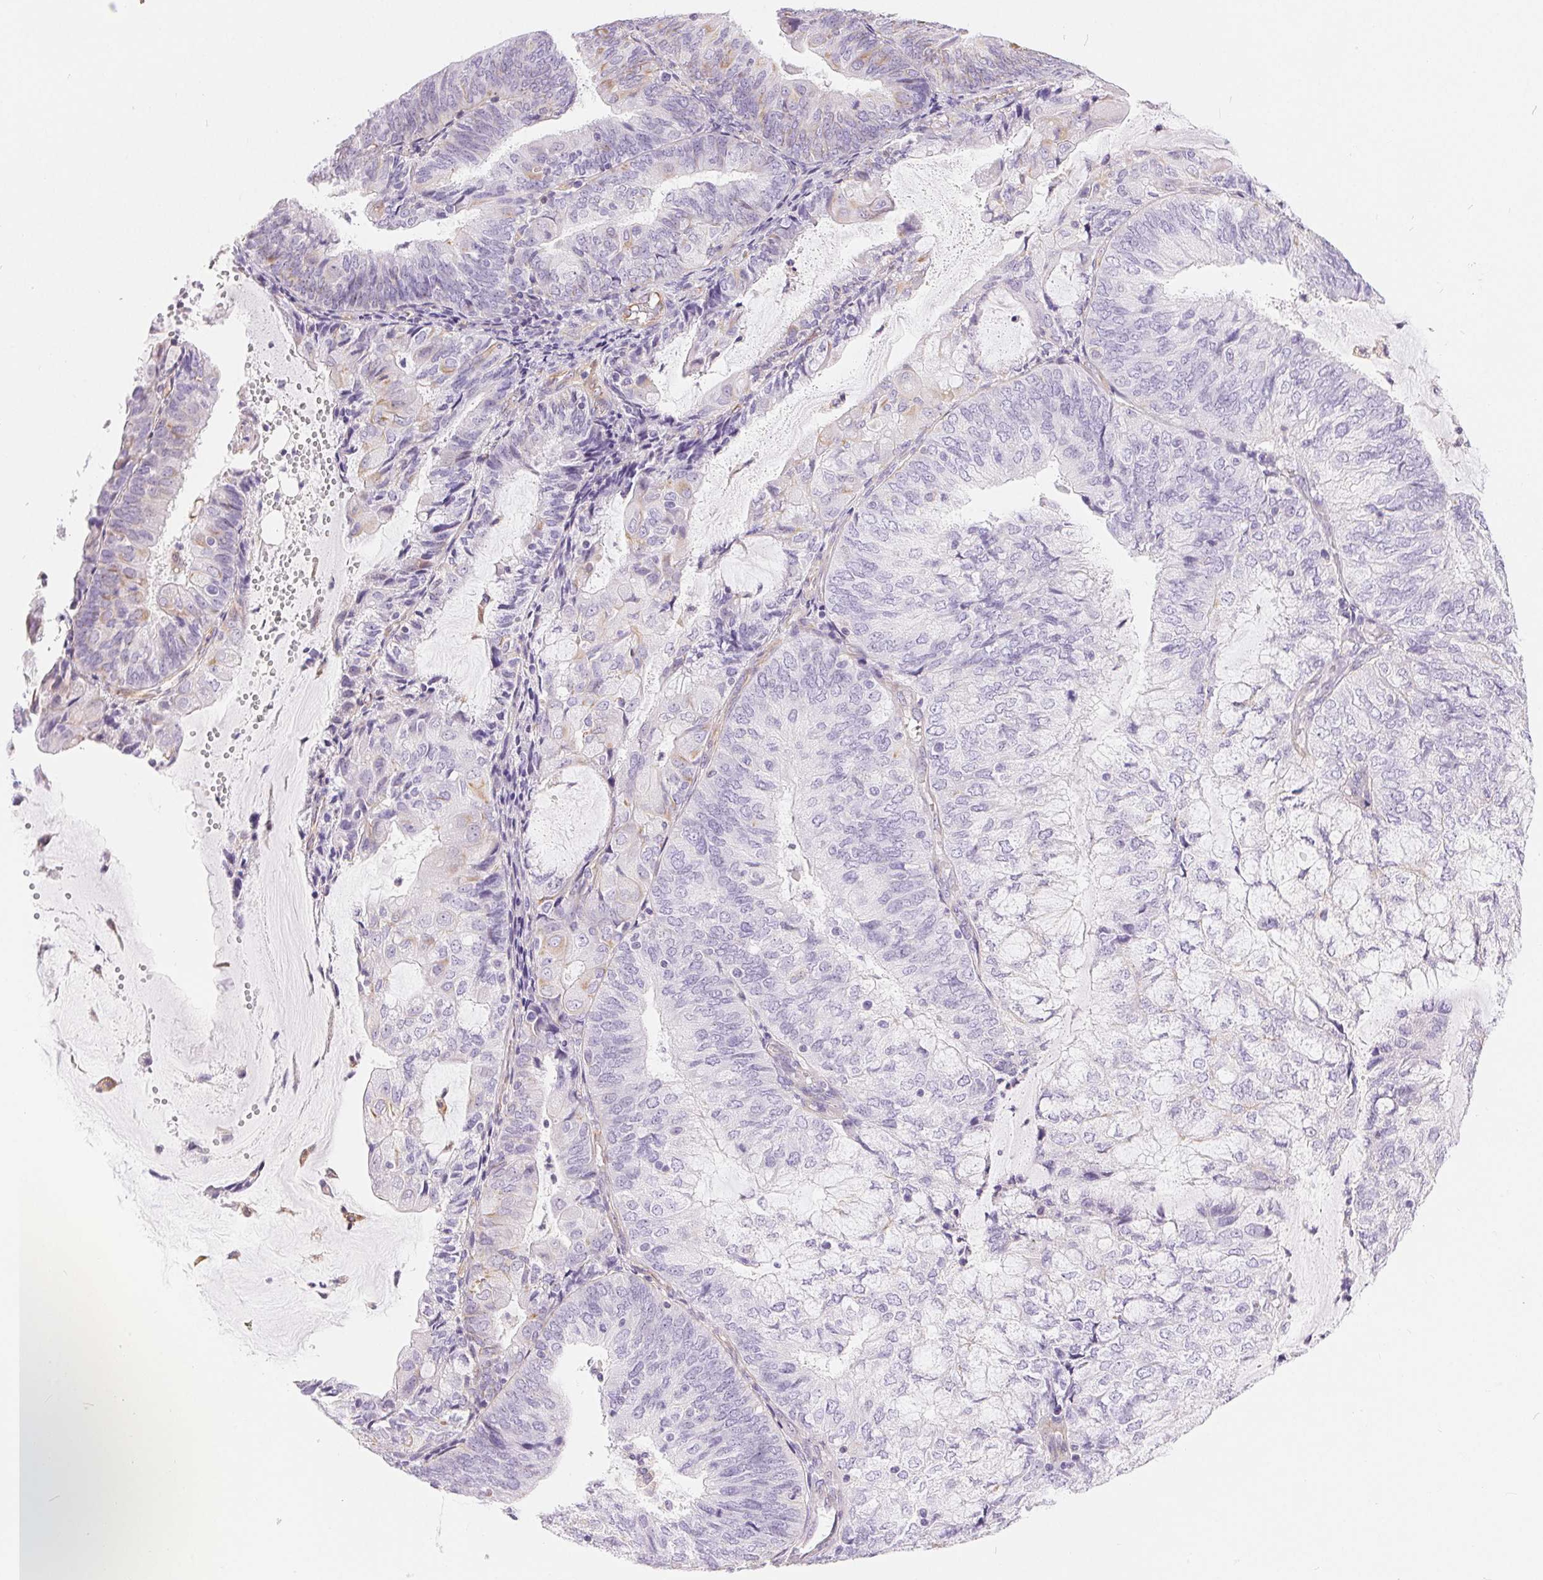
{"staining": {"intensity": "negative", "quantity": "none", "location": "none"}, "tissue": "endometrial cancer", "cell_type": "Tumor cells", "image_type": "cancer", "snomed": [{"axis": "morphology", "description": "Adenocarcinoma, NOS"}, {"axis": "topography", "description": "Endometrium"}], "caption": "DAB immunohistochemical staining of human endometrial adenocarcinoma exhibits no significant positivity in tumor cells.", "gene": "GFAP", "patient": {"sex": "female", "age": 81}}